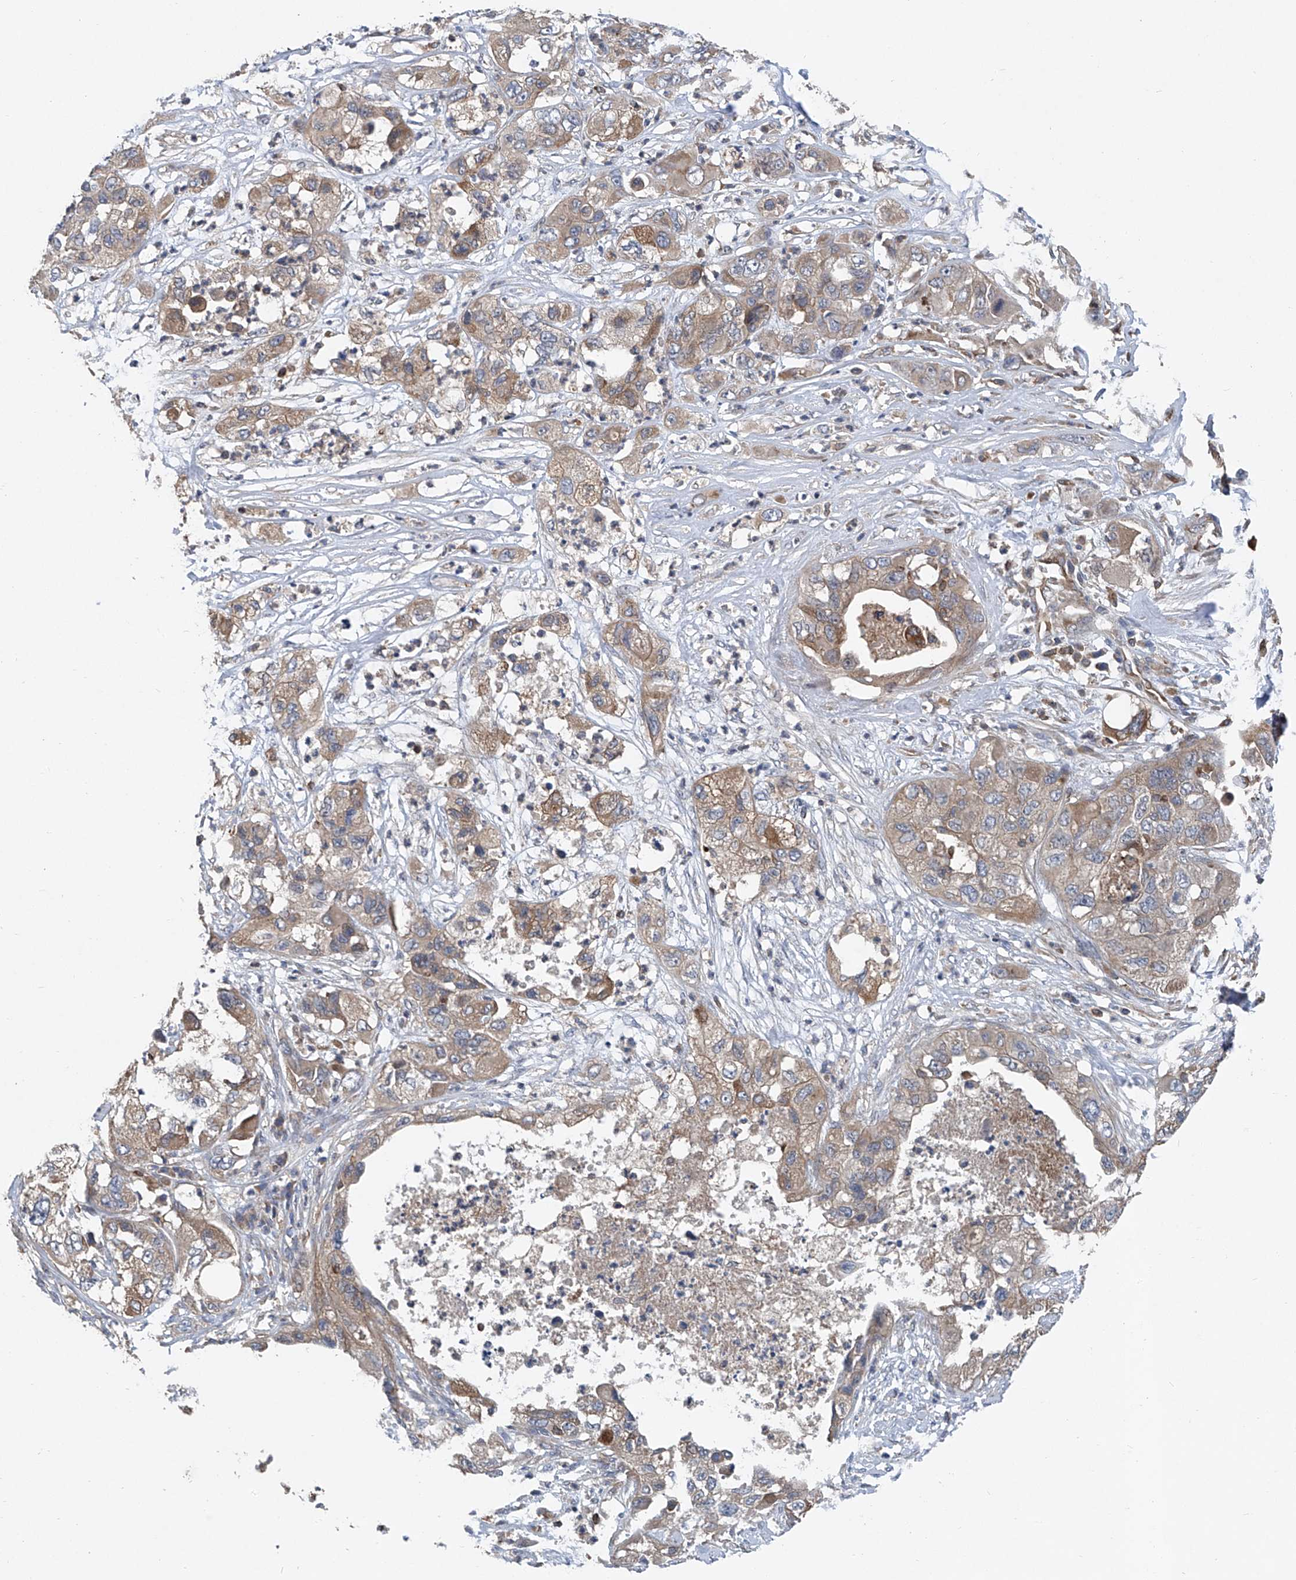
{"staining": {"intensity": "moderate", "quantity": "25%-75%", "location": "cytoplasmic/membranous"}, "tissue": "pancreatic cancer", "cell_type": "Tumor cells", "image_type": "cancer", "snomed": [{"axis": "morphology", "description": "Adenocarcinoma, NOS"}, {"axis": "topography", "description": "Pancreas"}], "caption": "Tumor cells show medium levels of moderate cytoplasmic/membranous positivity in approximately 25%-75% of cells in human adenocarcinoma (pancreatic).", "gene": "TRIM38", "patient": {"sex": "female", "age": 78}}